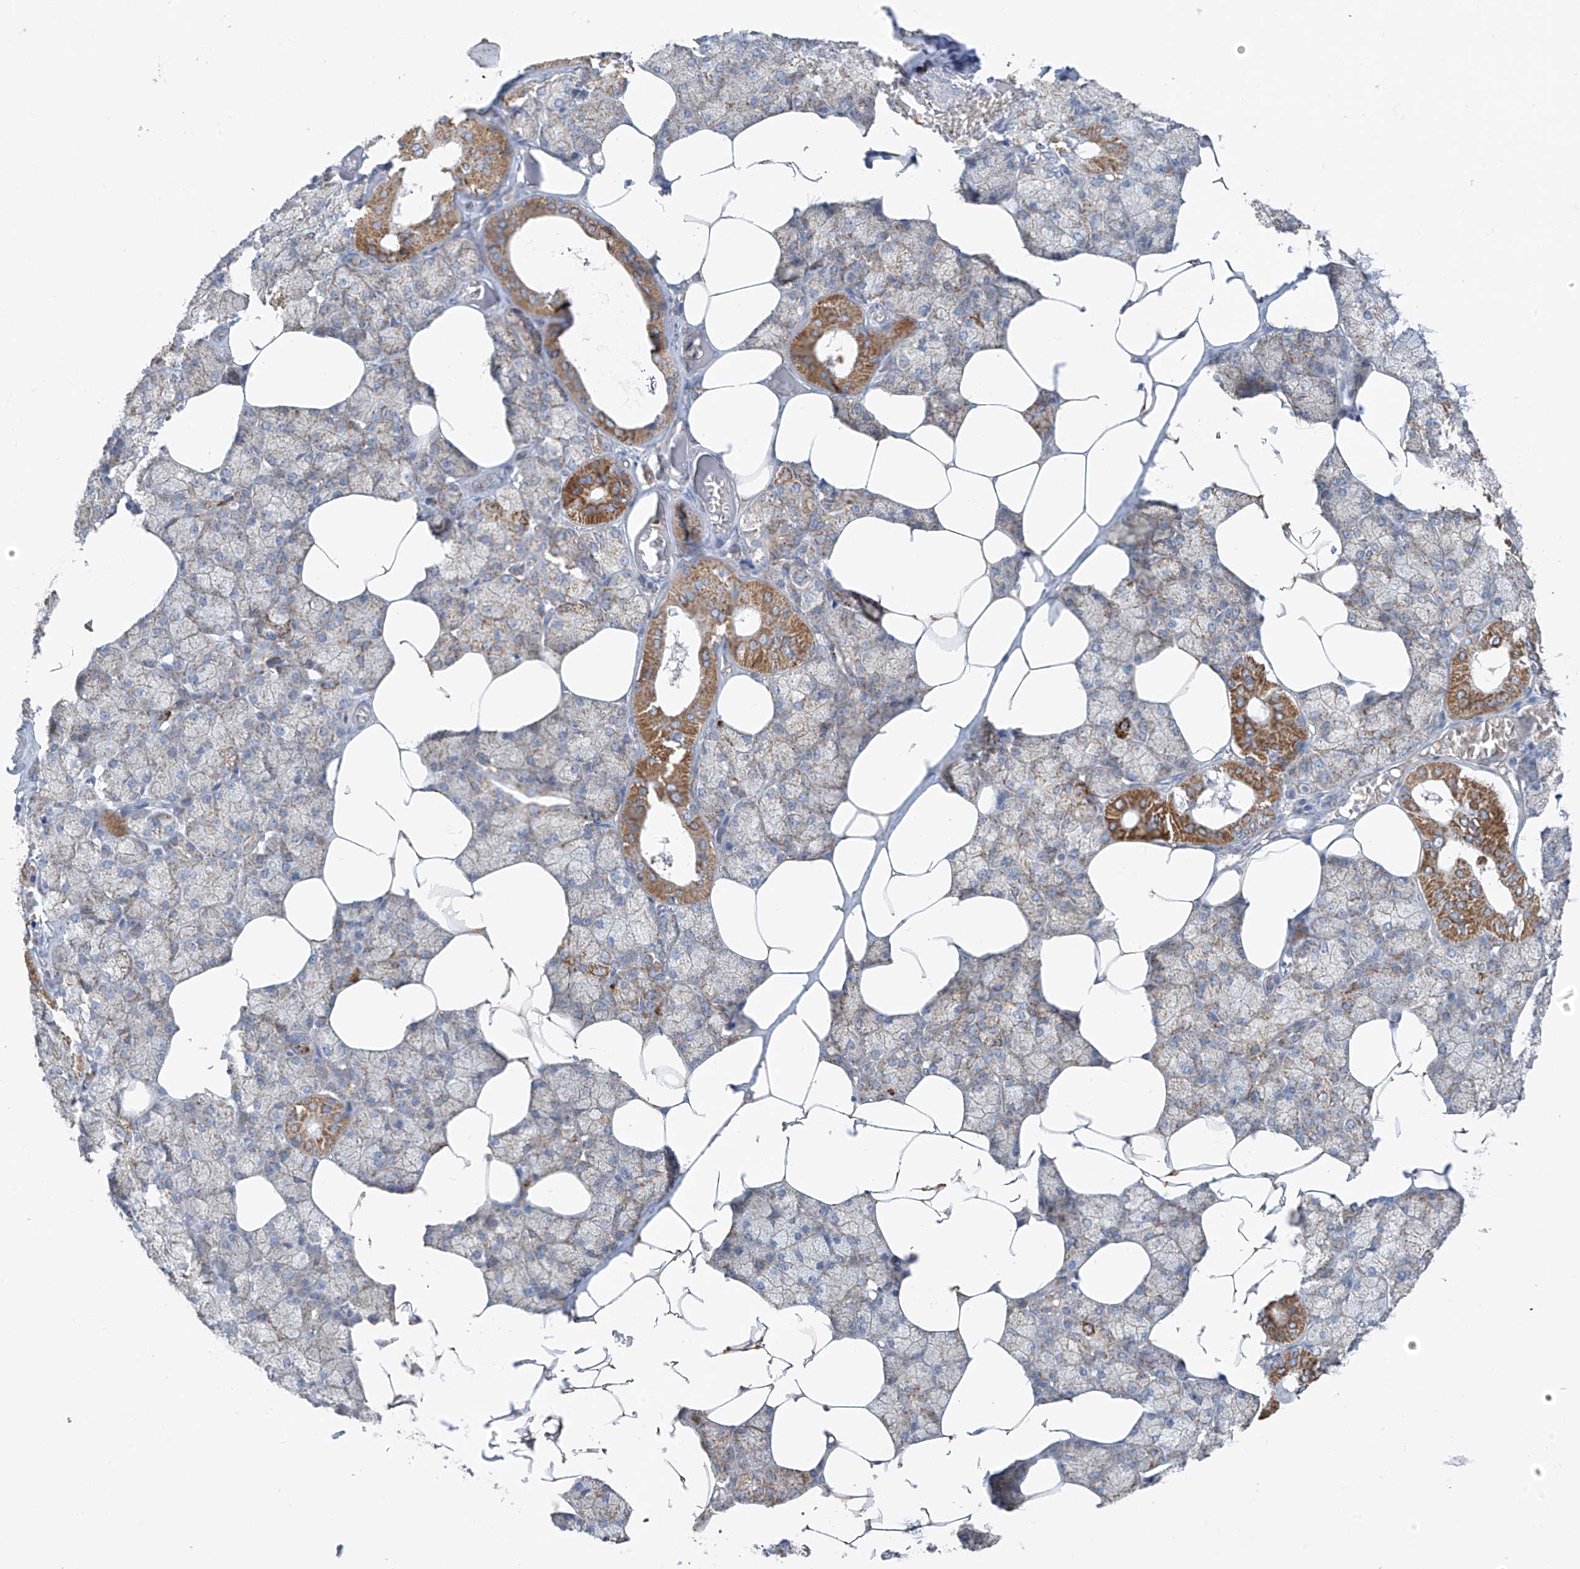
{"staining": {"intensity": "moderate", "quantity": "25%-75%", "location": "cytoplasmic/membranous"}, "tissue": "salivary gland", "cell_type": "Glandular cells", "image_type": "normal", "snomed": [{"axis": "morphology", "description": "Normal tissue, NOS"}, {"axis": "topography", "description": "Salivary gland"}], "caption": "Immunohistochemical staining of unremarkable salivary gland reveals 25%-75% levels of moderate cytoplasmic/membranous protein staining in about 25%-75% of glandular cells.", "gene": "EOMES", "patient": {"sex": "male", "age": 62}}